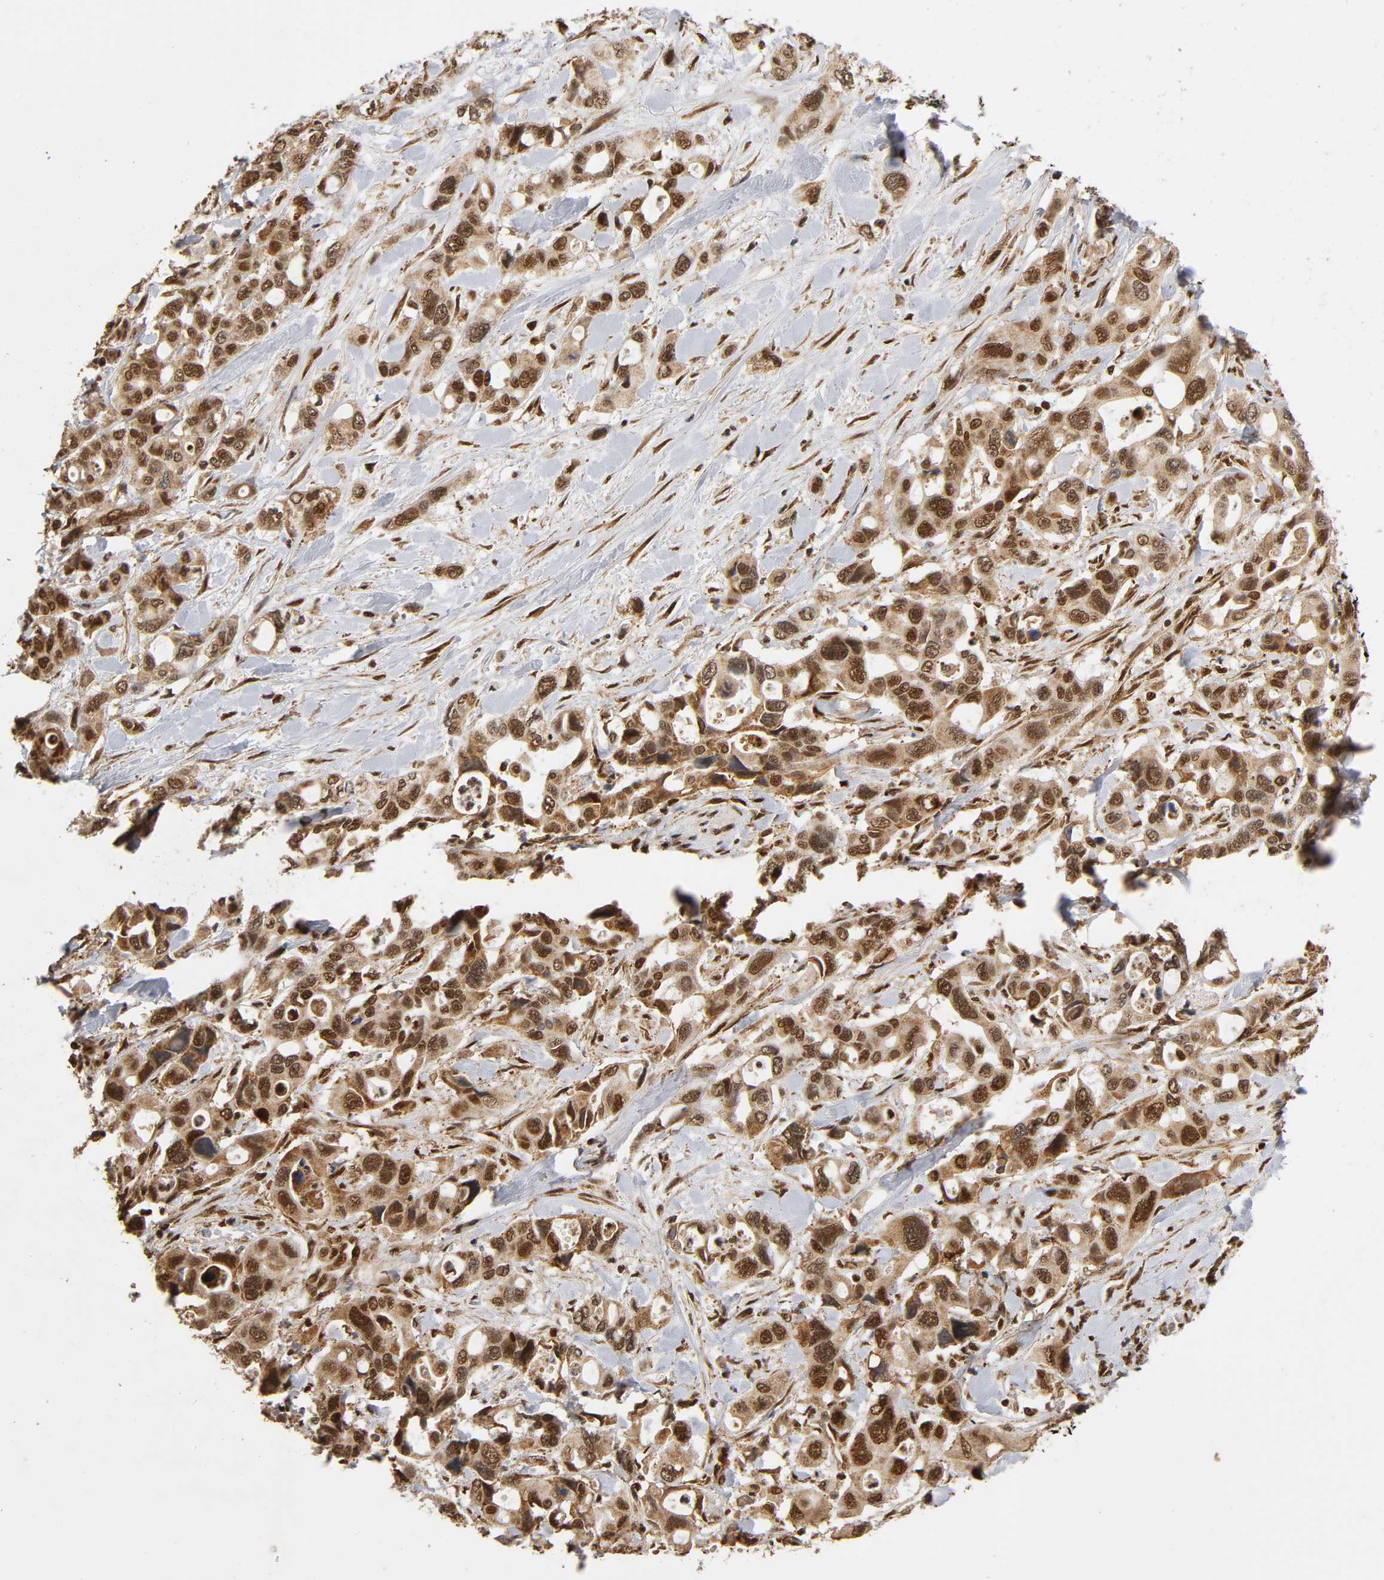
{"staining": {"intensity": "strong", "quantity": ">75%", "location": "cytoplasmic/membranous,nuclear"}, "tissue": "pancreatic cancer", "cell_type": "Tumor cells", "image_type": "cancer", "snomed": [{"axis": "morphology", "description": "Adenocarcinoma, NOS"}, {"axis": "topography", "description": "Pancreas"}], "caption": "This histopathology image shows IHC staining of human pancreatic adenocarcinoma, with high strong cytoplasmic/membranous and nuclear expression in about >75% of tumor cells.", "gene": "RNF122", "patient": {"sex": "male", "age": 46}}